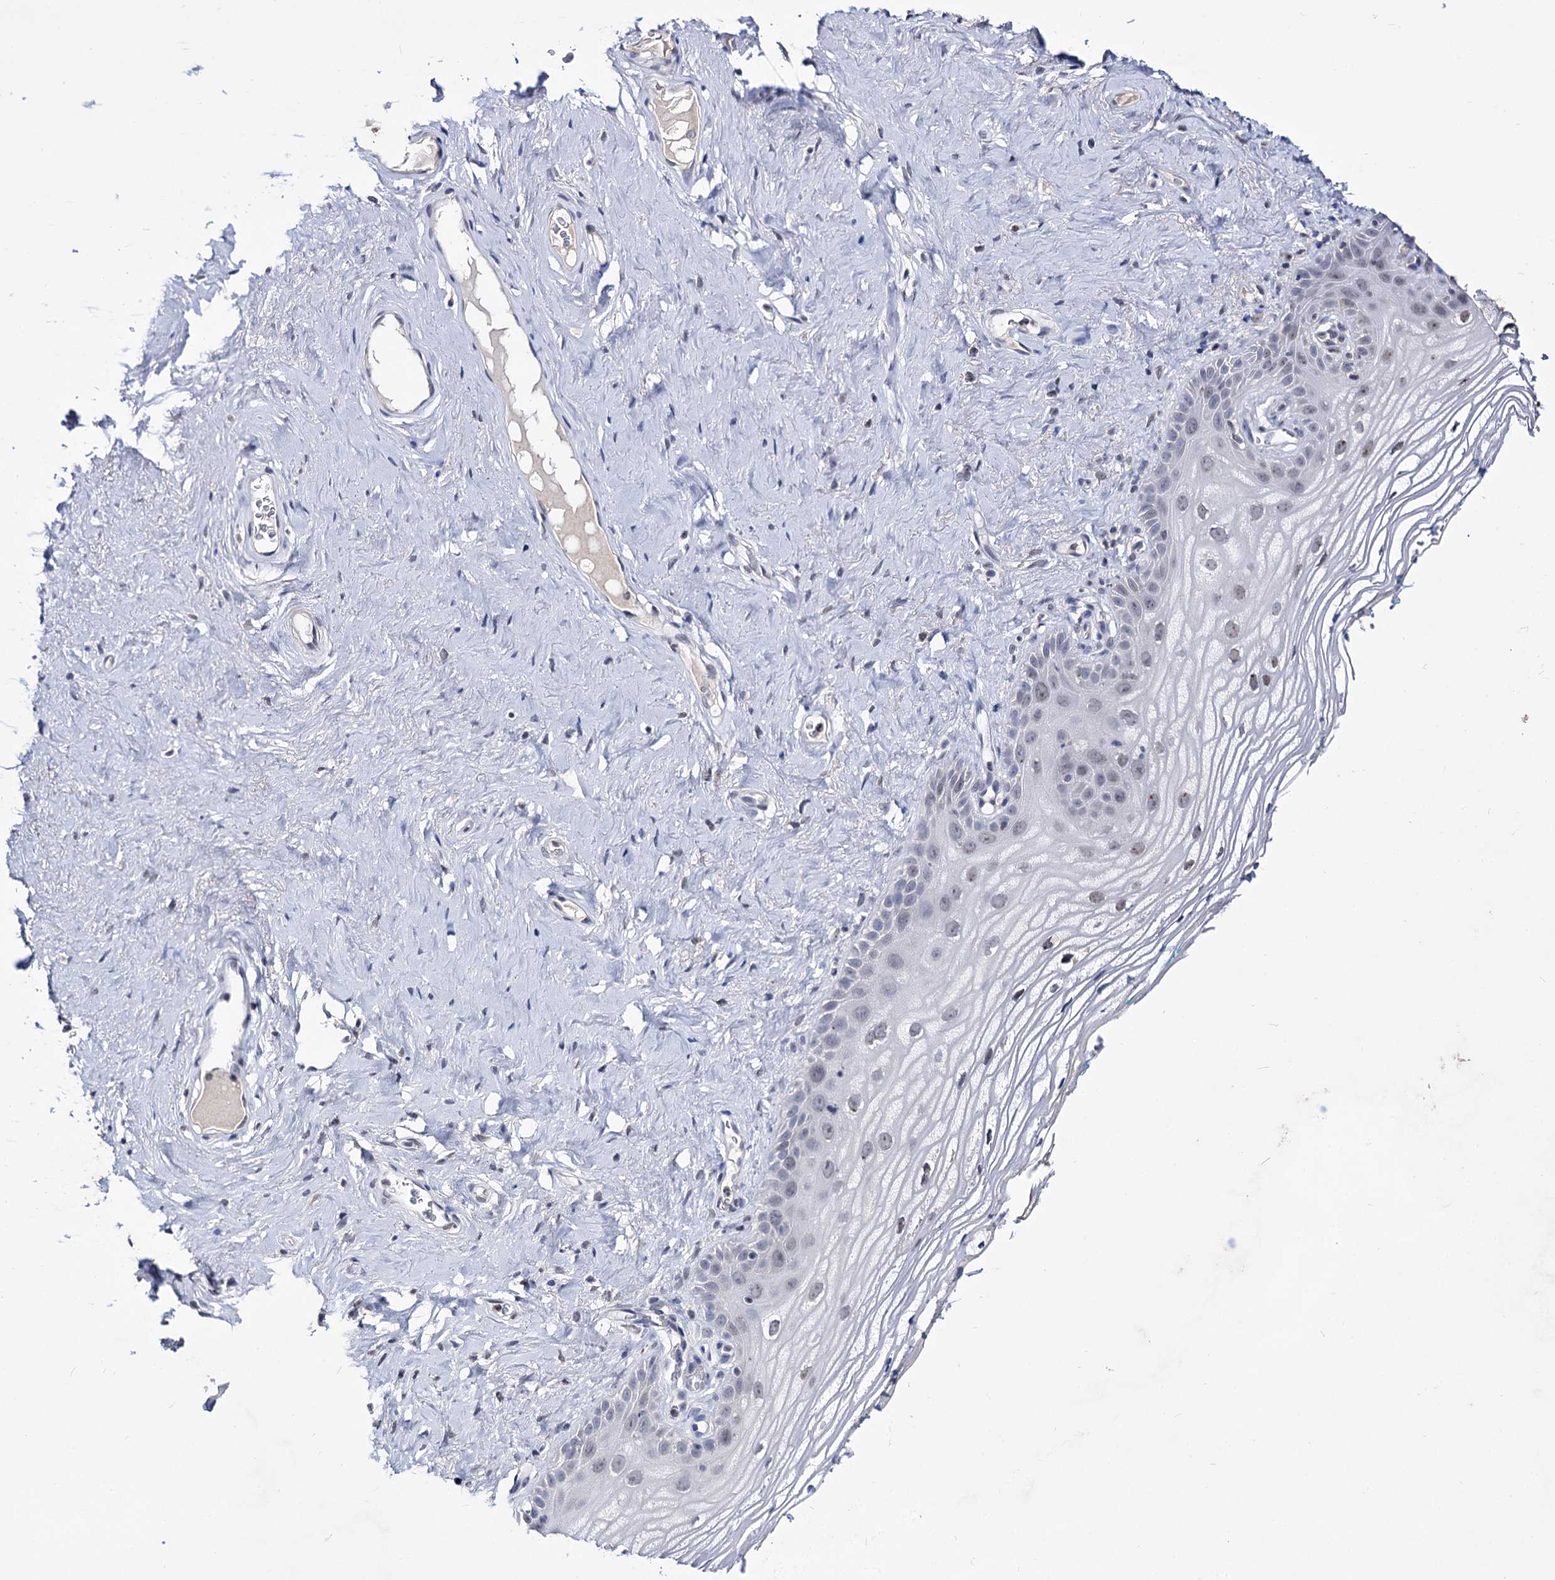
{"staining": {"intensity": "weak", "quantity": "25%-75%", "location": "nuclear"}, "tissue": "vagina", "cell_type": "Squamous epithelial cells", "image_type": "normal", "snomed": [{"axis": "morphology", "description": "Normal tissue, NOS"}, {"axis": "topography", "description": "Vagina"}], "caption": "A high-resolution image shows IHC staining of normal vagina, which demonstrates weak nuclear staining in approximately 25%-75% of squamous epithelial cells.", "gene": "SMCHD1", "patient": {"sex": "female", "age": 68}}